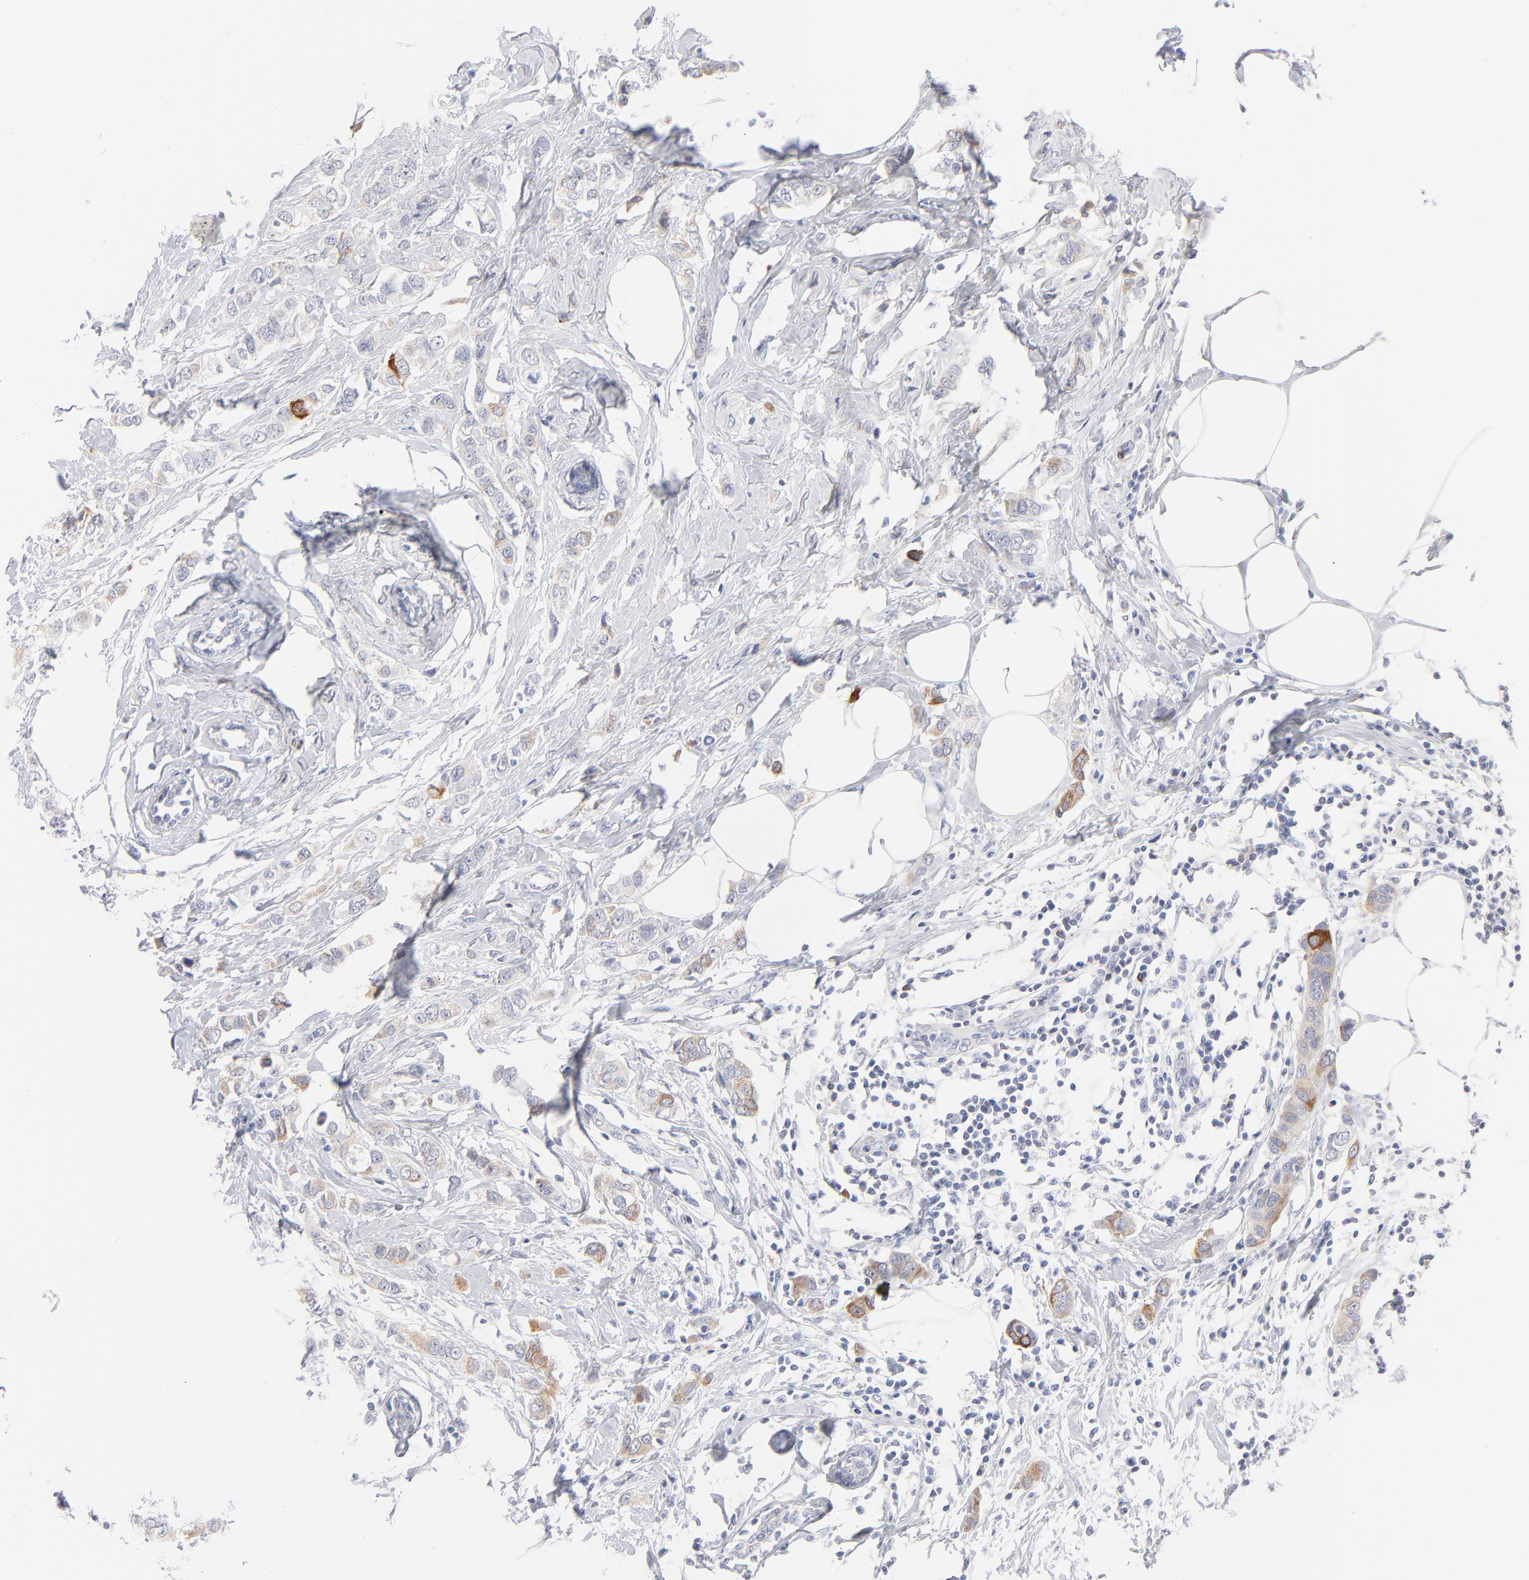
{"staining": {"intensity": "moderate", "quantity": "<25%", "location": "cytoplasmic/membranous"}, "tissue": "breast cancer", "cell_type": "Tumor cells", "image_type": "cancer", "snomed": [{"axis": "morphology", "description": "Normal tissue, NOS"}, {"axis": "morphology", "description": "Duct carcinoma"}, {"axis": "topography", "description": "Breast"}], "caption": "Protein staining of intraductal carcinoma (breast) tissue displays moderate cytoplasmic/membranous staining in approximately <25% of tumor cells. The staining was performed using DAB (3,3'-diaminobenzidine), with brown indicating positive protein expression. Nuclei are stained blue with hematoxylin.", "gene": "MID1", "patient": {"sex": "female", "age": 50}}